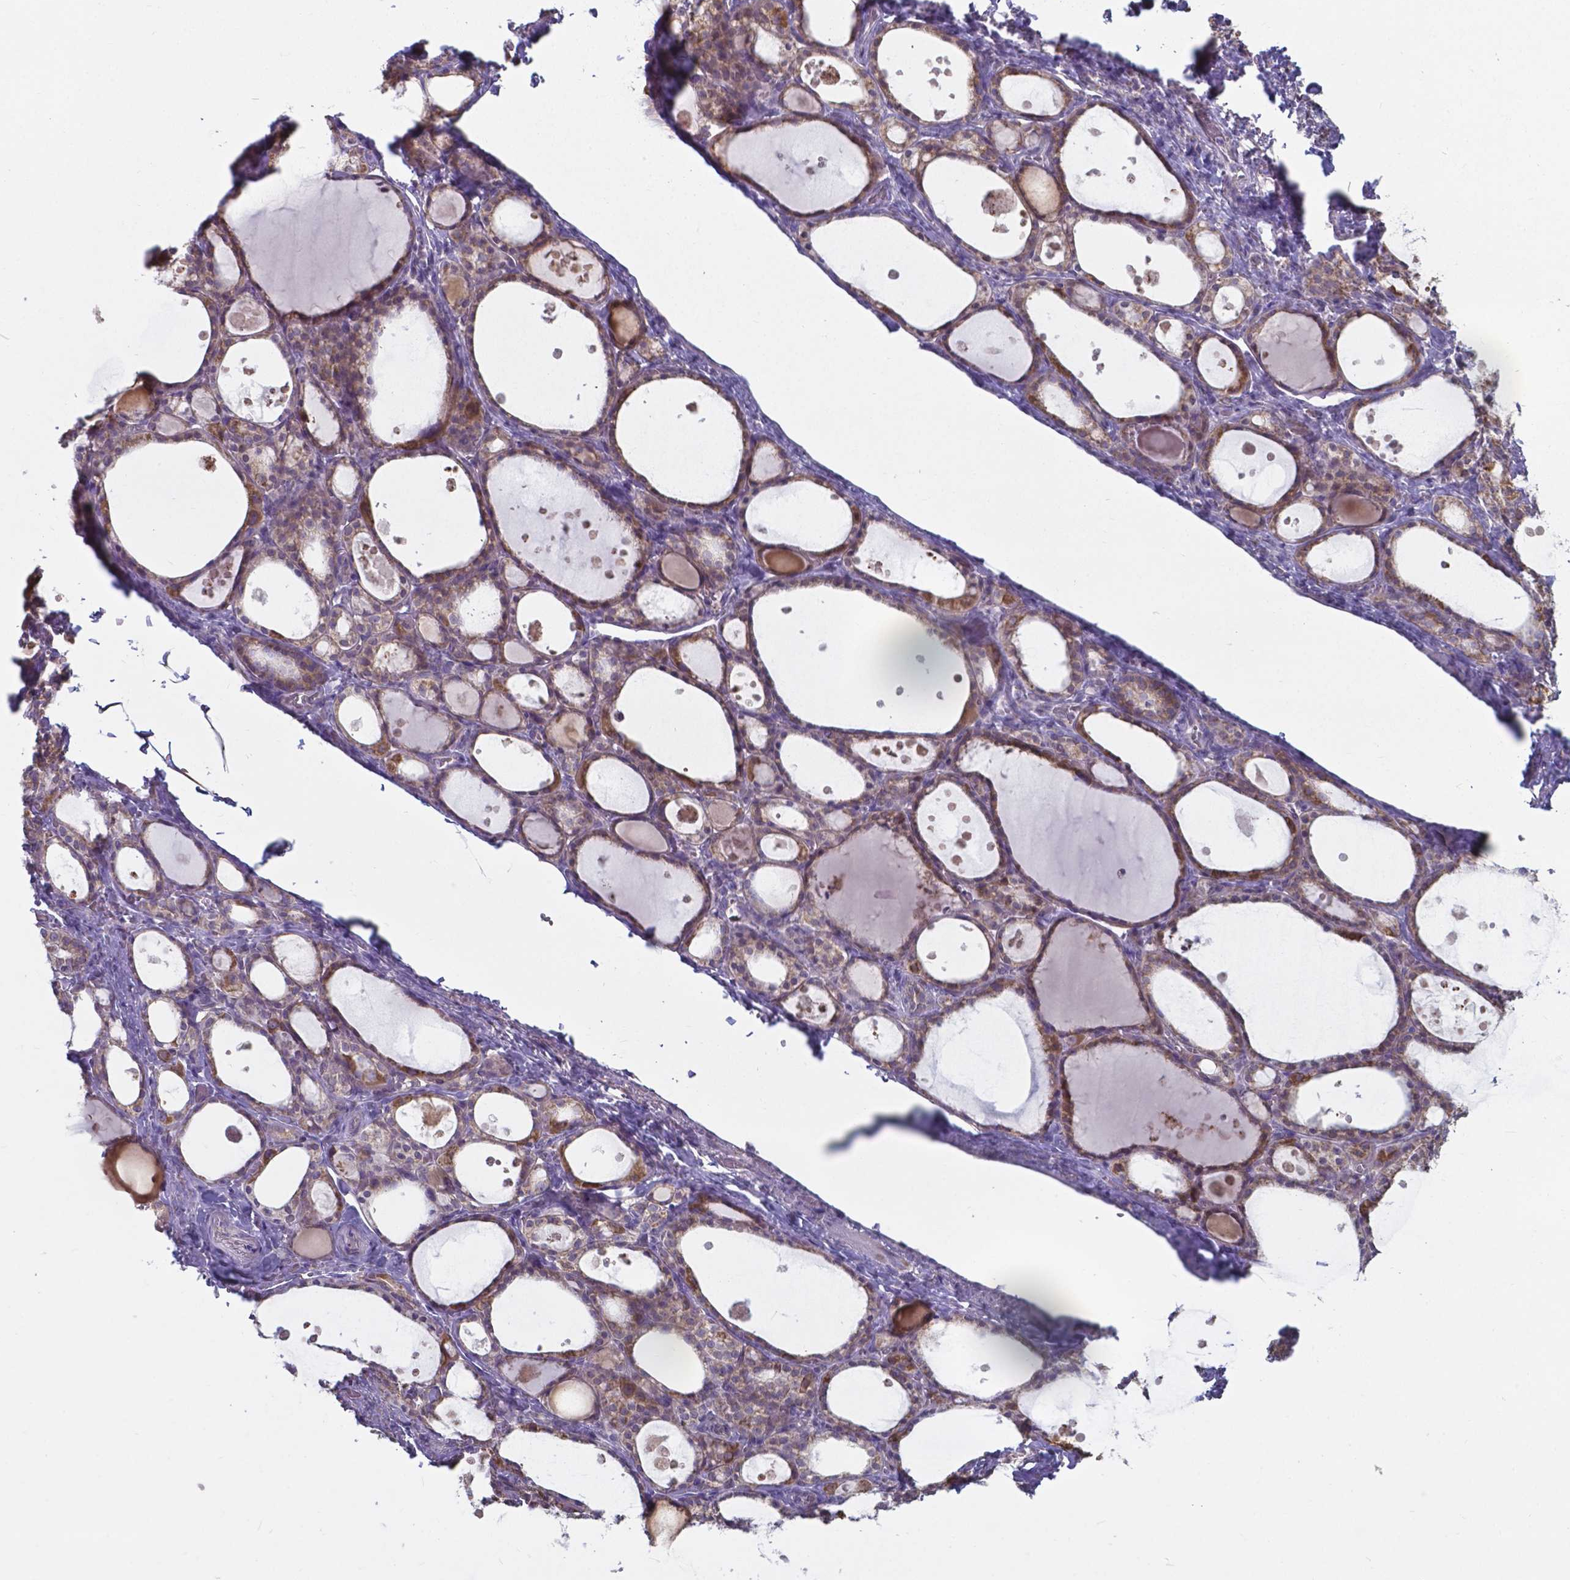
{"staining": {"intensity": "weak", "quantity": "25%-75%", "location": "cytoplasmic/membranous"}, "tissue": "thyroid gland", "cell_type": "Glandular cells", "image_type": "normal", "snomed": [{"axis": "morphology", "description": "Normal tissue, NOS"}, {"axis": "topography", "description": "Thyroid gland"}], "caption": "A histopathology image of thyroid gland stained for a protein shows weak cytoplasmic/membranous brown staining in glandular cells. Using DAB (3,3'-diaminobenzidine) (brown) and hematoxylin (blue) stains, captured at high magnification using brightfield microscopy.", "gene": "FAM114A1", "patient": {"sex": "male", "age": 68}}